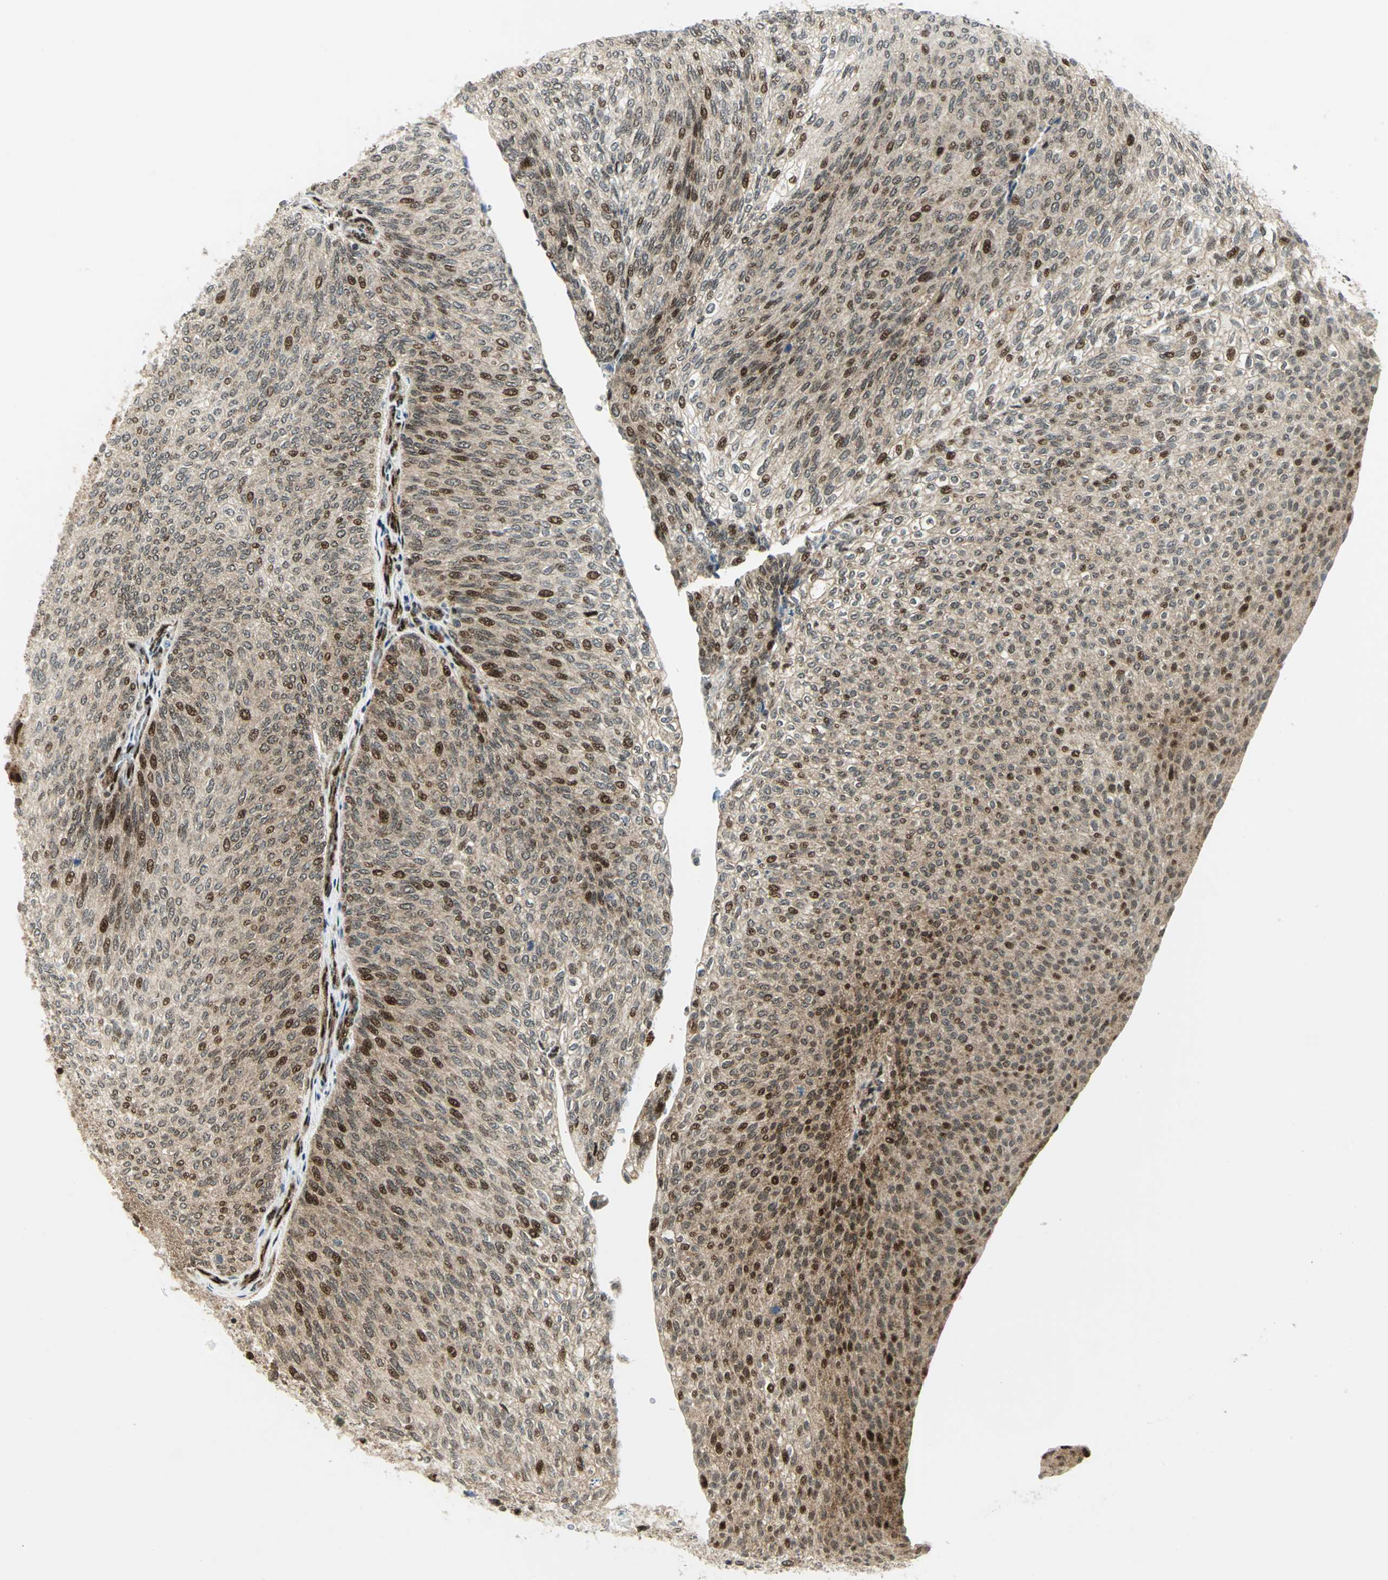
{"staining": {"intensity": "moderate", "quantity": ">75%", "location": "cytoplasmic/membranous,nuclear"}, "tissue": "urothelial cancer", "cell_type": "Tumor cells", "image_type": "cancer", "snomed": [{"axis": "morphology", "description": "Urothelial carcinoma, Low grade"}, {"axis": "topography", "description": "Urinary bladder"}], "caption": "This is an image of immunohistochemistry staining of urothelial carcinoma (low-grade), which shows moderate positivity in the cytoplasmic/membranous and nuclear of tumor cells.", "gene": "COPS5", "patient": {"sex": "female", "age": 79}}